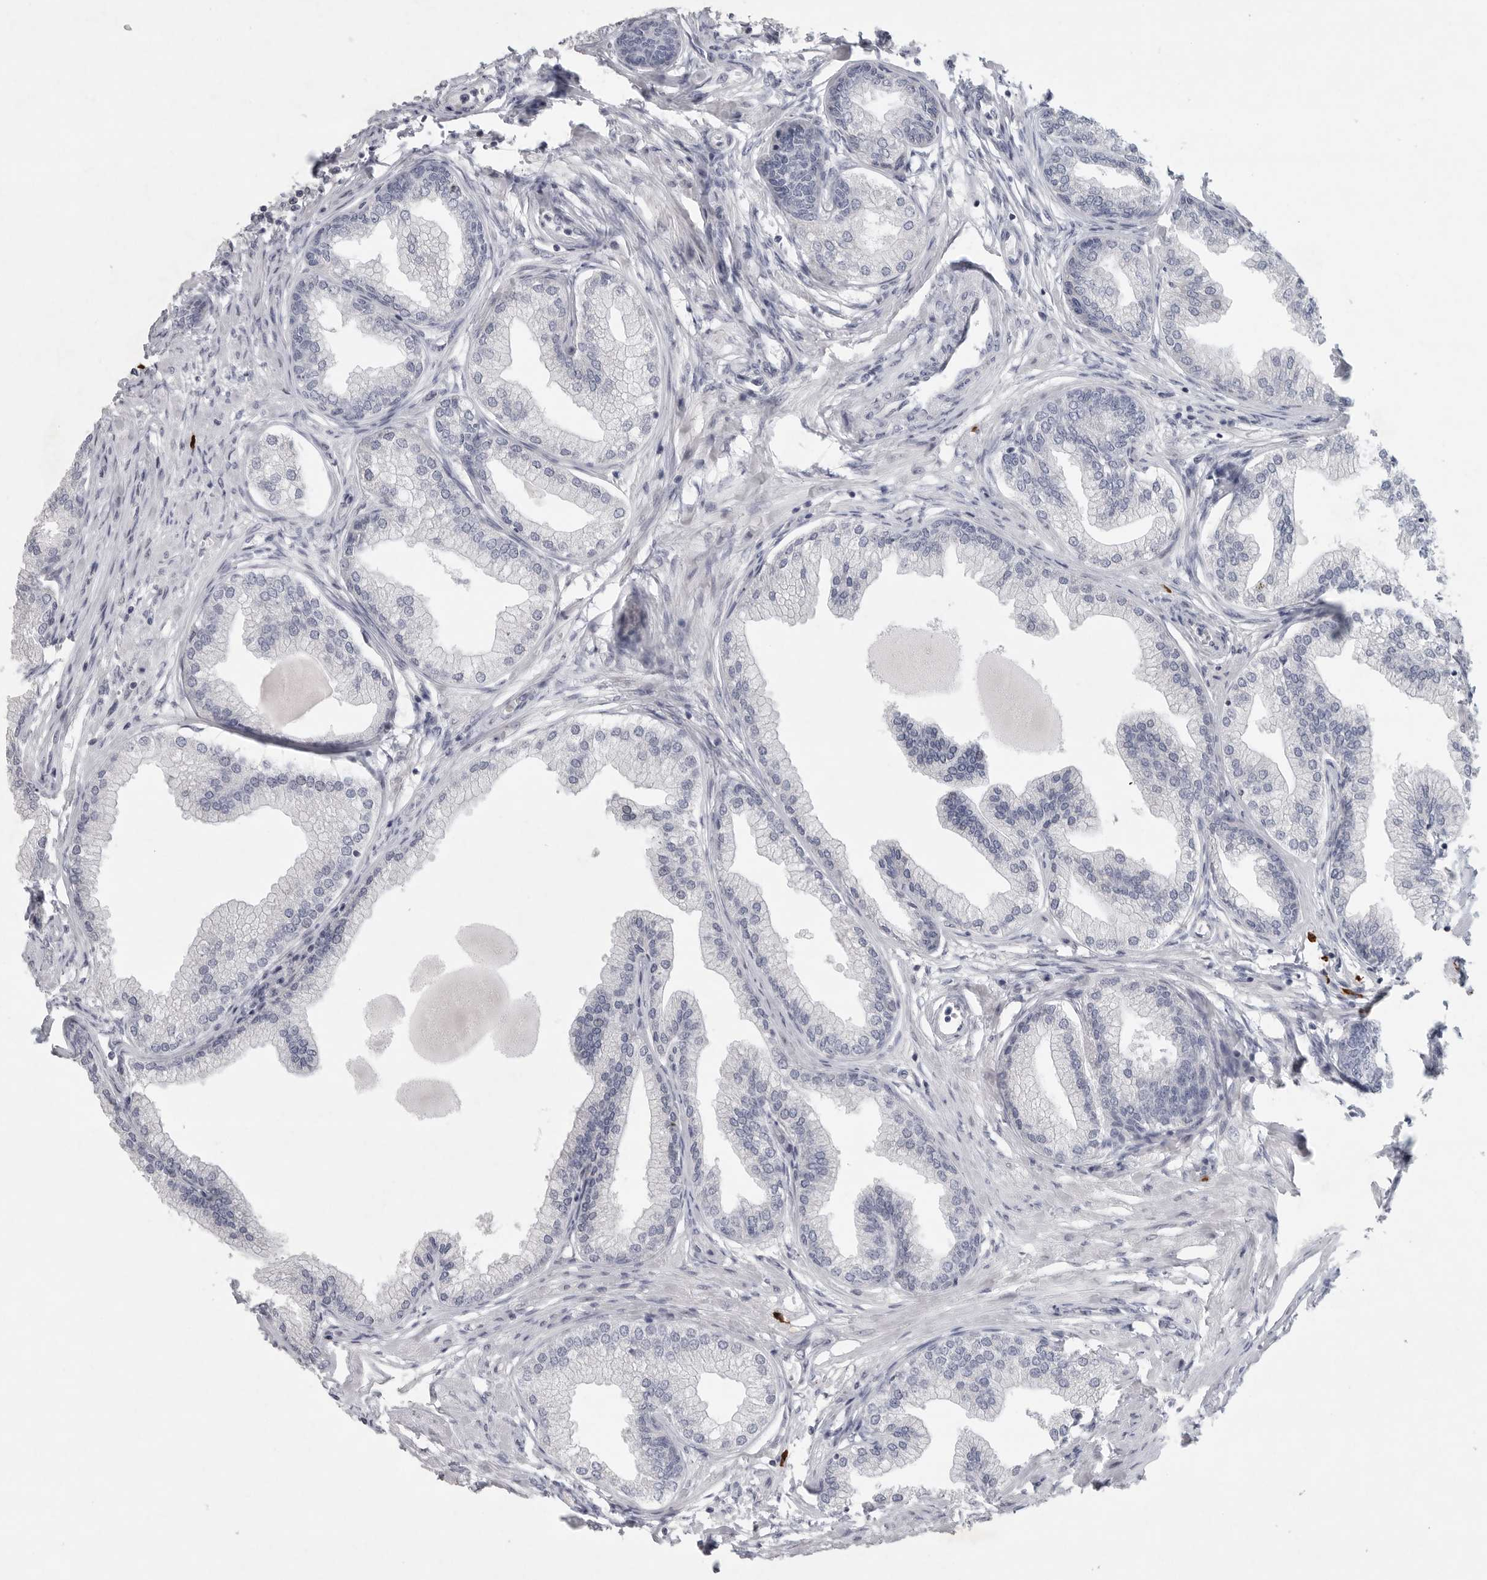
{"staining": {"intensity": "negative", "quantity": "none", "location": "none"}, "tissue": "prostate", "cell_type": "Glandular cells", "image_type": "normal", "snomed": [{"axis": "morphology", "description": "Normal tissue, NOS"}, {"axis": "morphology", "description": "Urothelial carcinoma, Low grade"}, {"axis": "topography", "description": "Urinary bladder"}, {"axis": "topography", "description": "Prostate"}], "caption": "Glandular cells are negative for protein expression in unremarkable human prostate.", "gene": "TMEM69", "patient": {"sex": "male", "age": 60}}